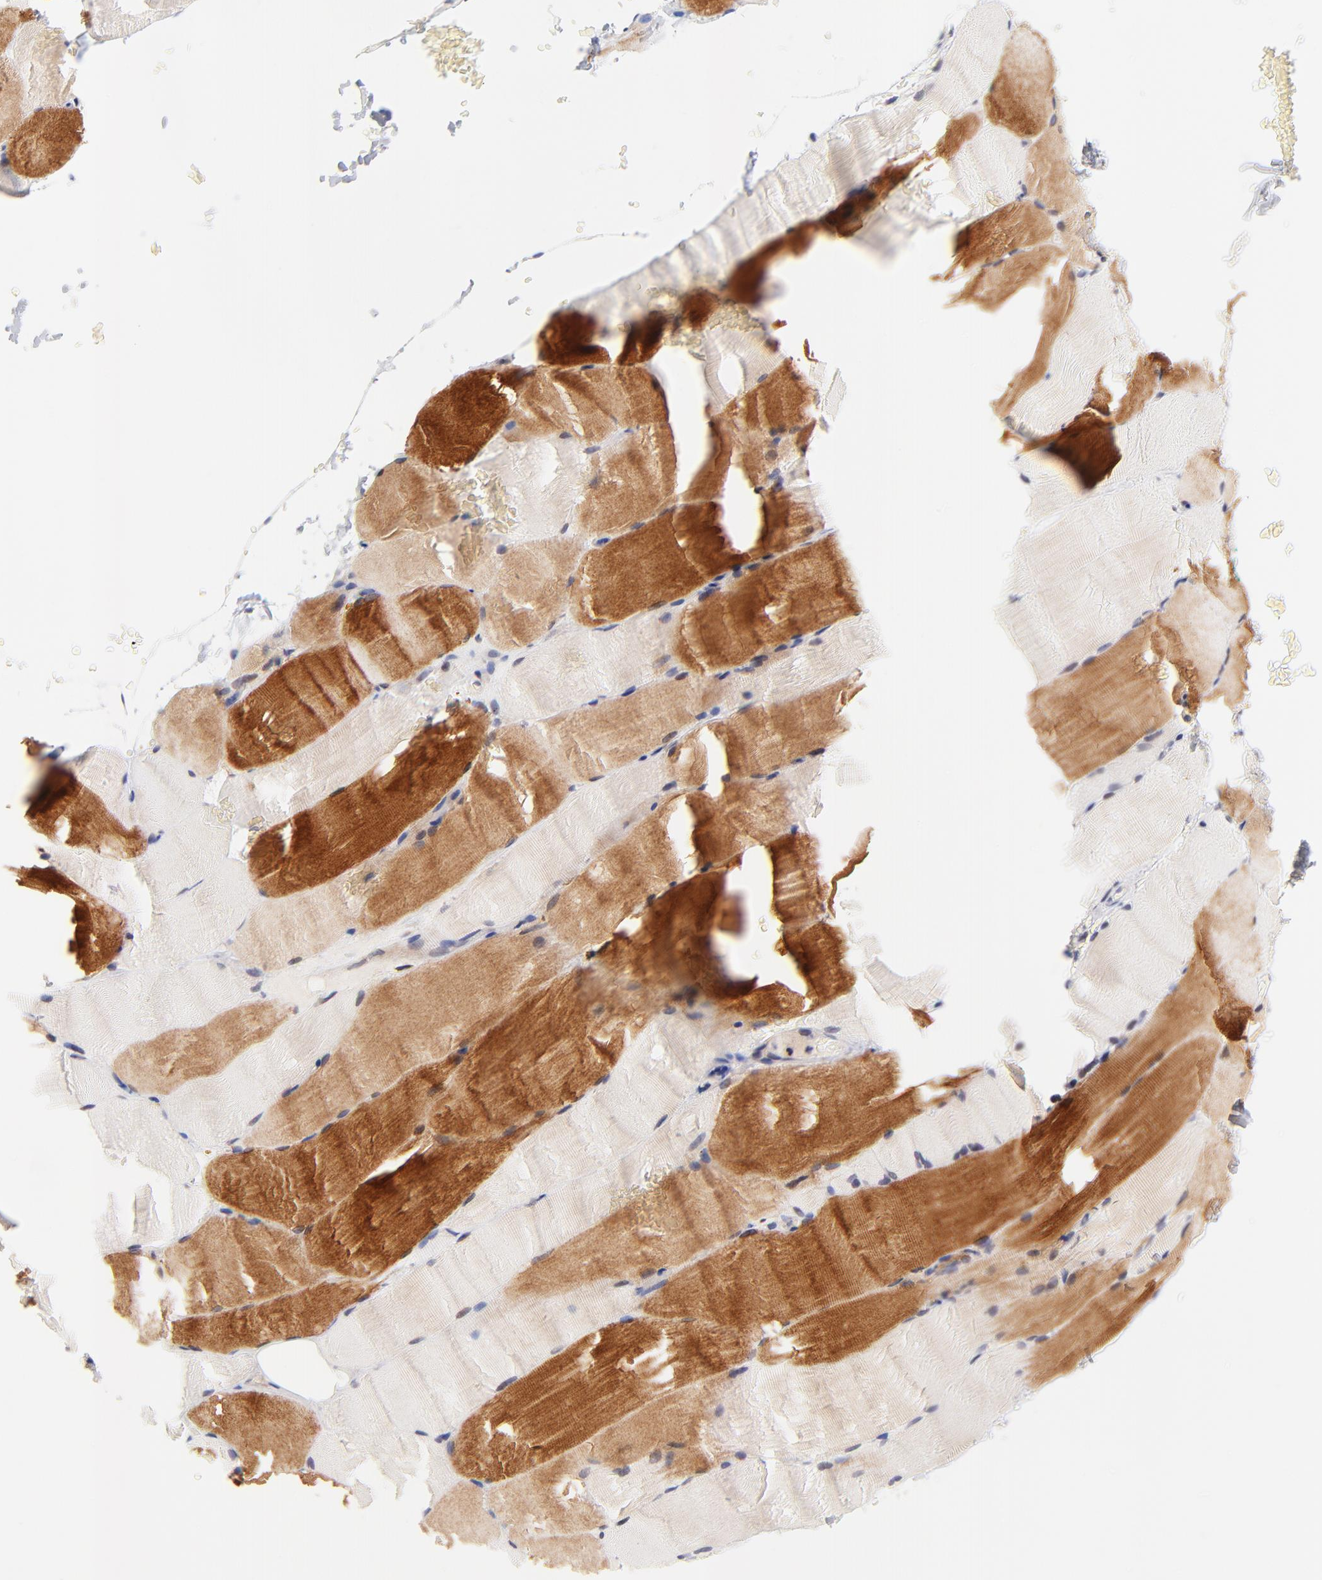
{"staining": {"intensity": "strong", "quantity": "25%-75%", "location": "cytoplasmic/membranous"}, "tissue": "skeletal muscle", "cell_type": "Myocytes", "image_type": "normal", "snomed": [{"axis": "morphology", "description": "Normal tissue, NOS"}, {"axis": "topography", "description": "Skeletal muscle"}], "caption": "An IHC histopathology image of unremarkable tissue is shown. Protein staining in brown labels strong cytoplasmic/membranous positivity in skeletal muscle within myocytes. The protein of interest is stained brown, and the nuclei are stained in blue (DAB IHC with brightfield microscopy, high magnification).", "gene": "AFF2", "patient": {"sex": "female", "age": 37}}